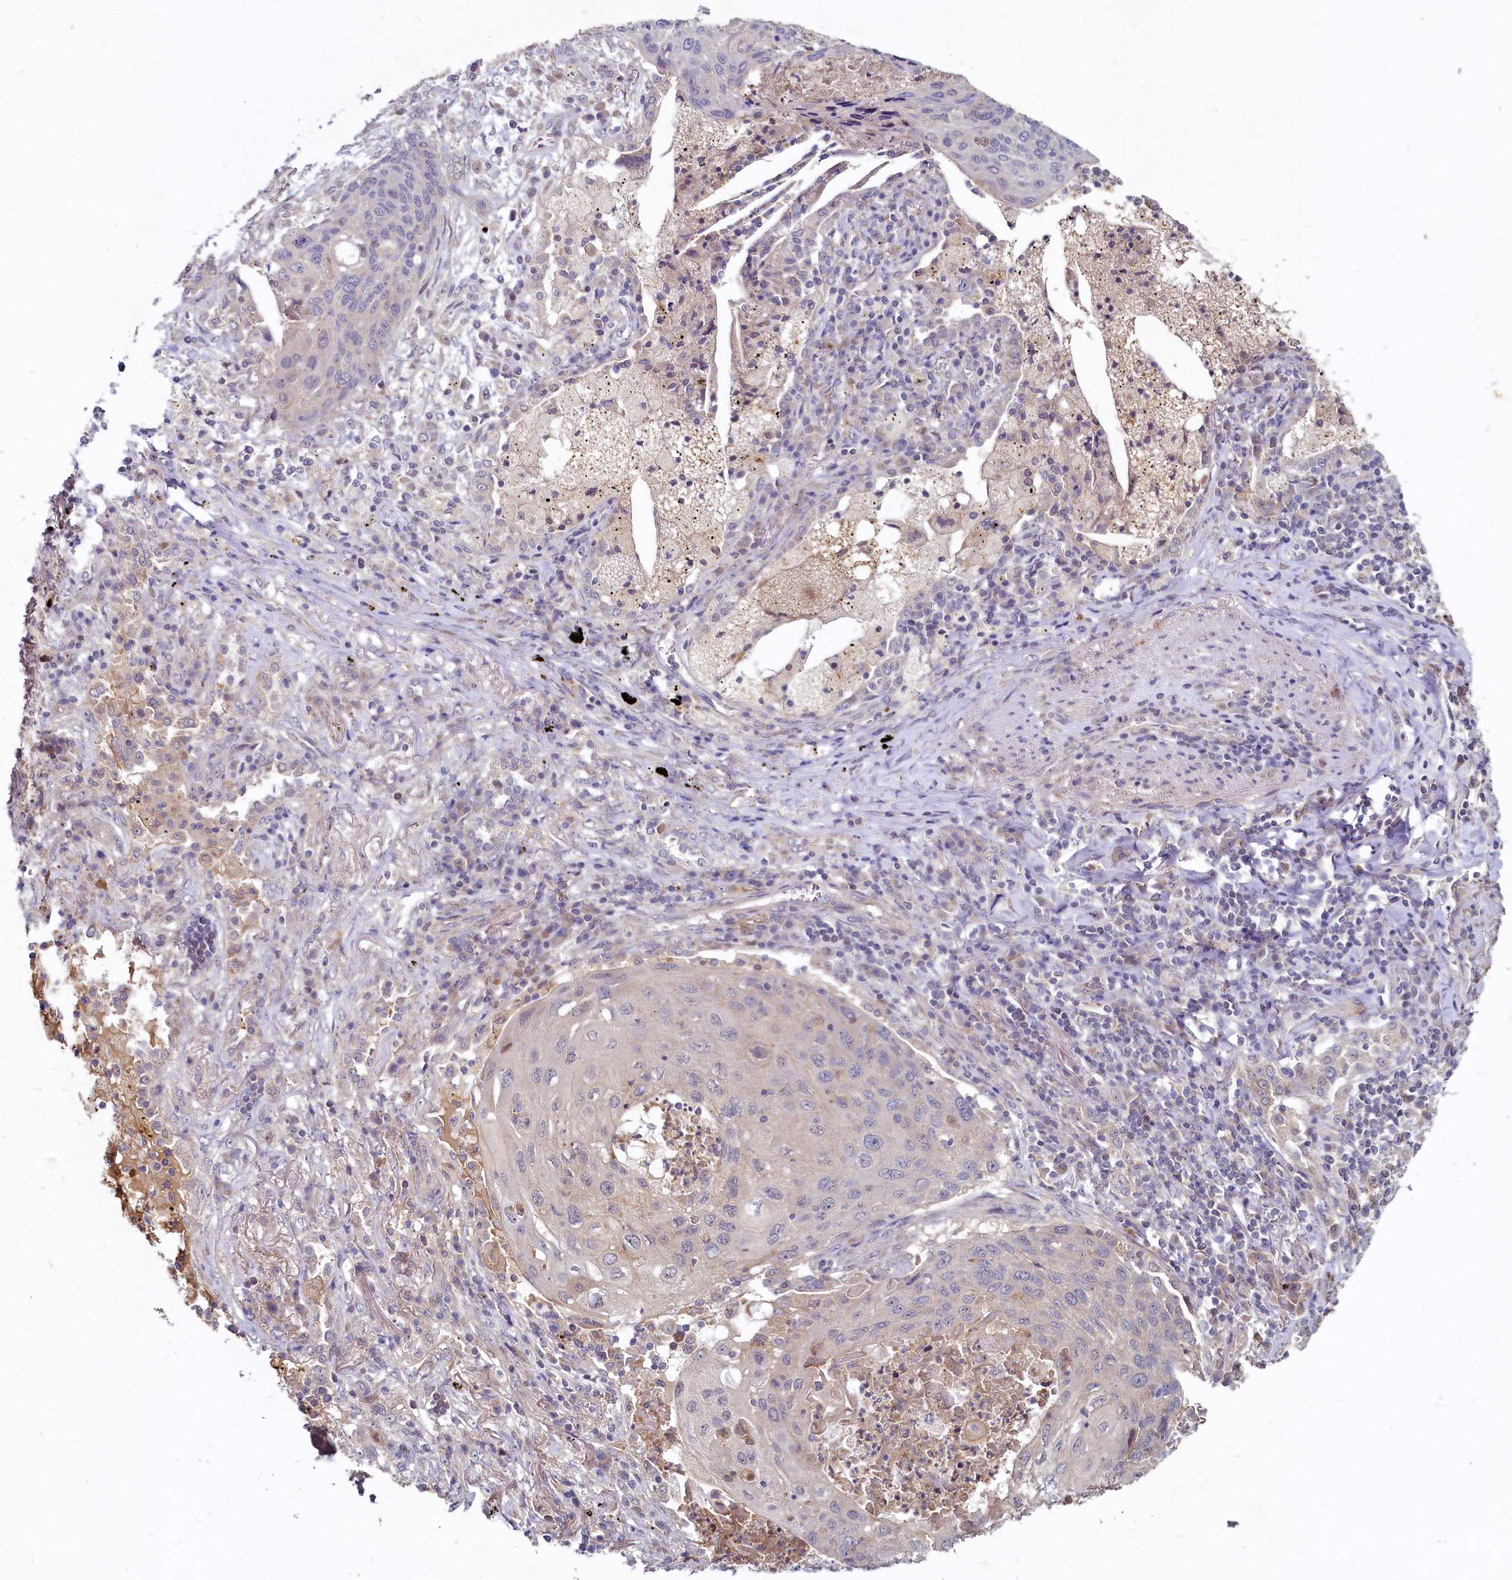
{"staining": {"intensity": "negative", "quantity": "none", "location": "none"}, "tissue": "lung cancer", "cell_type": "Tumor cells", "image_type": "cancer", "snomed": [{"axis": "morphology", "description": "Squamous cell carcinoma, NOS"}, {"axis": "topography", "description": "Lung"}], "caption": "This is an immunohistochemistry photomicrograph of lung cancer. There is no expression in tumor cells.", "gene": "HERC3", "patient": {"sex": "female", "age": 63}}